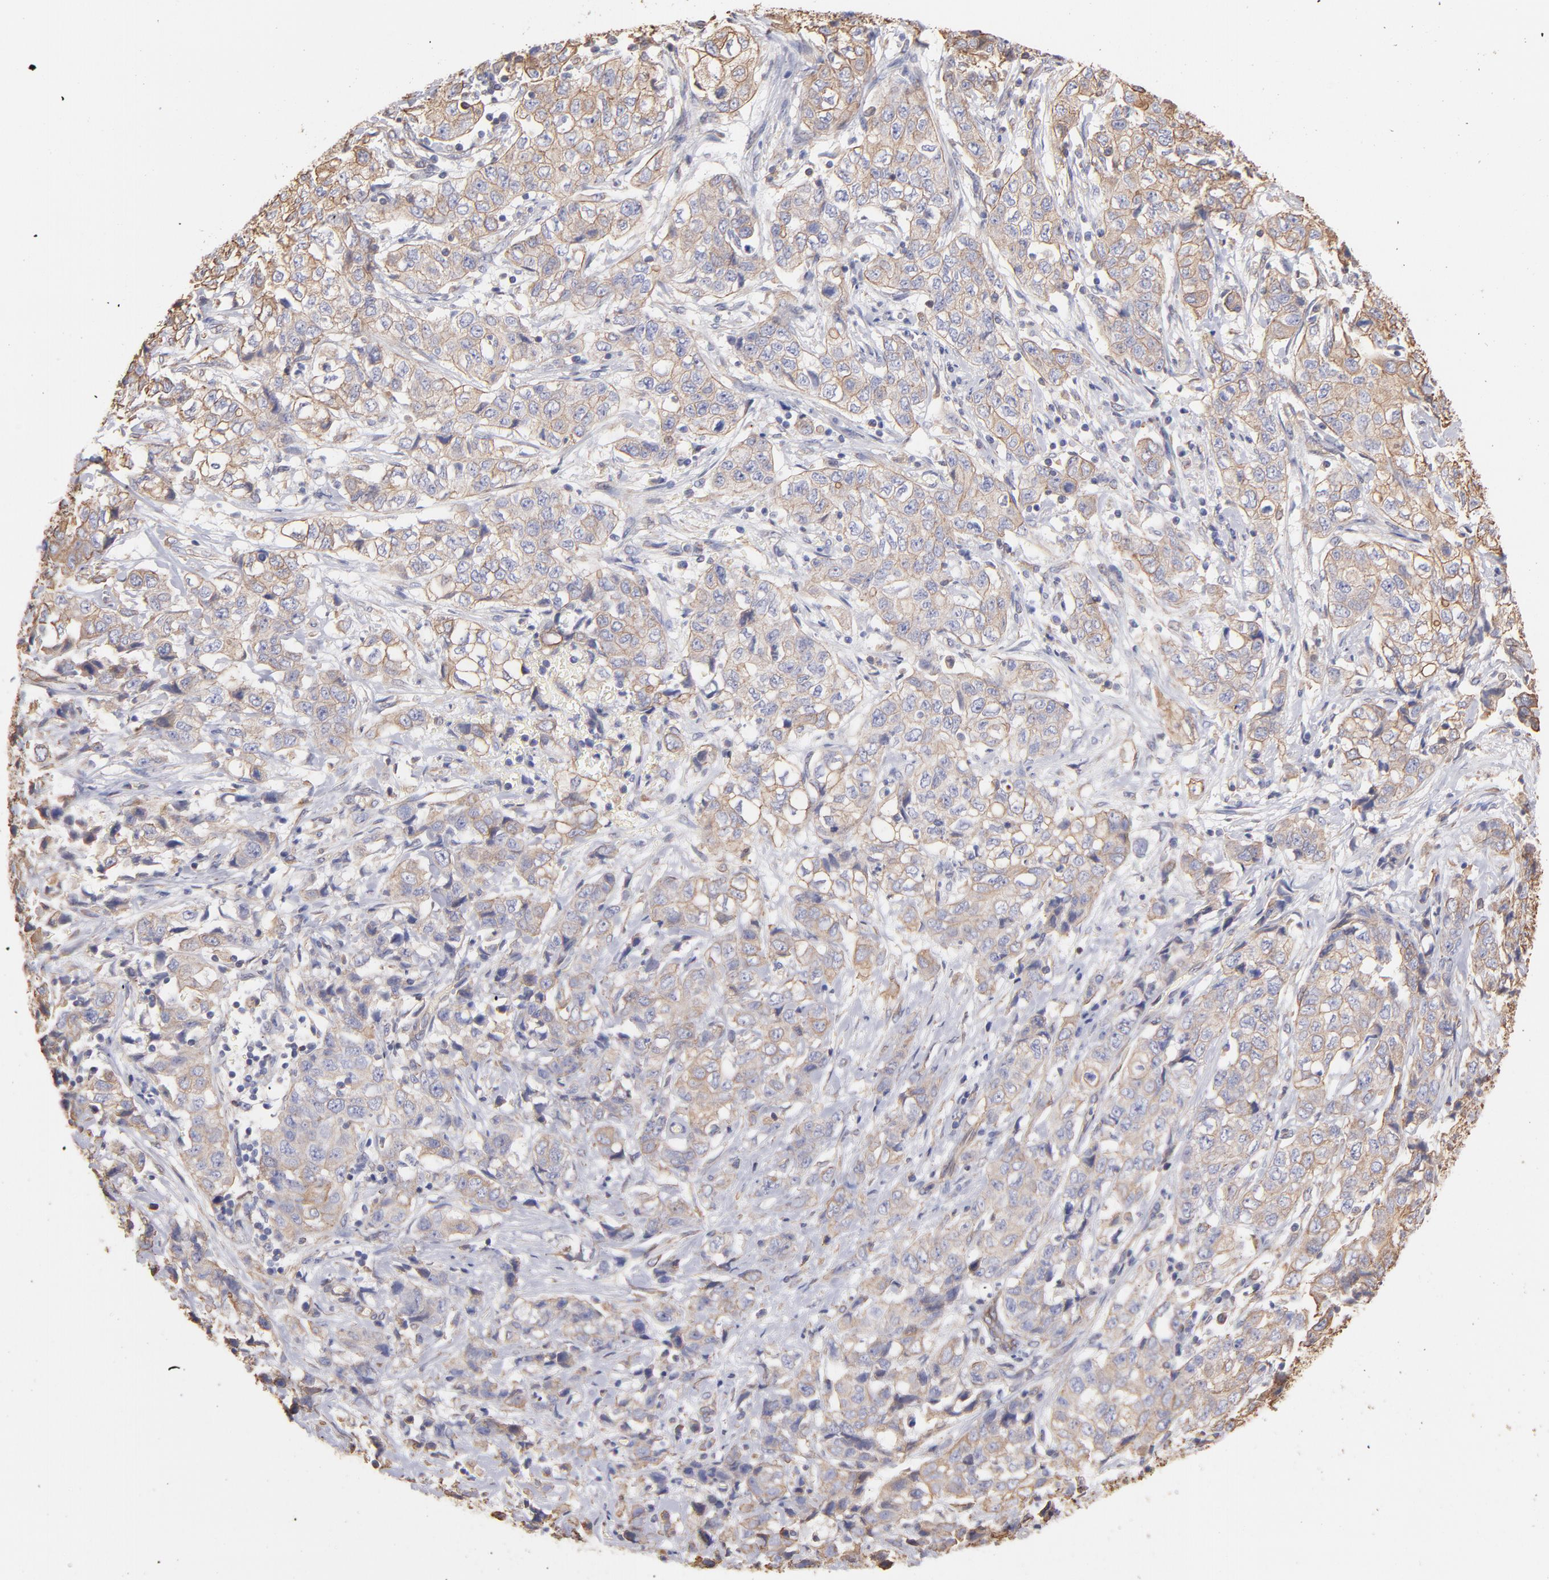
{"staining": {"intensity": "moderate", "quantity": ">75%", "location": "cytoplasmic/membranous"}, "tissue": "stomach cancer", "cell_type": "Tumor cells", "image_type": "cancer", "snomed": [{"axis": "morphology", "description": "Adenocarcinoma, NOS"}, {"axis": "topography", "description": "Stomach"}], "caption": "Immunohistochemical staining of adenocarcinoma (stomach) exhibits moderate cytoplasmic/membranous protein staining in about >75% of tumor cells.", "gene": "PLEC", "patient": {"sex": "male", "age": 48}}